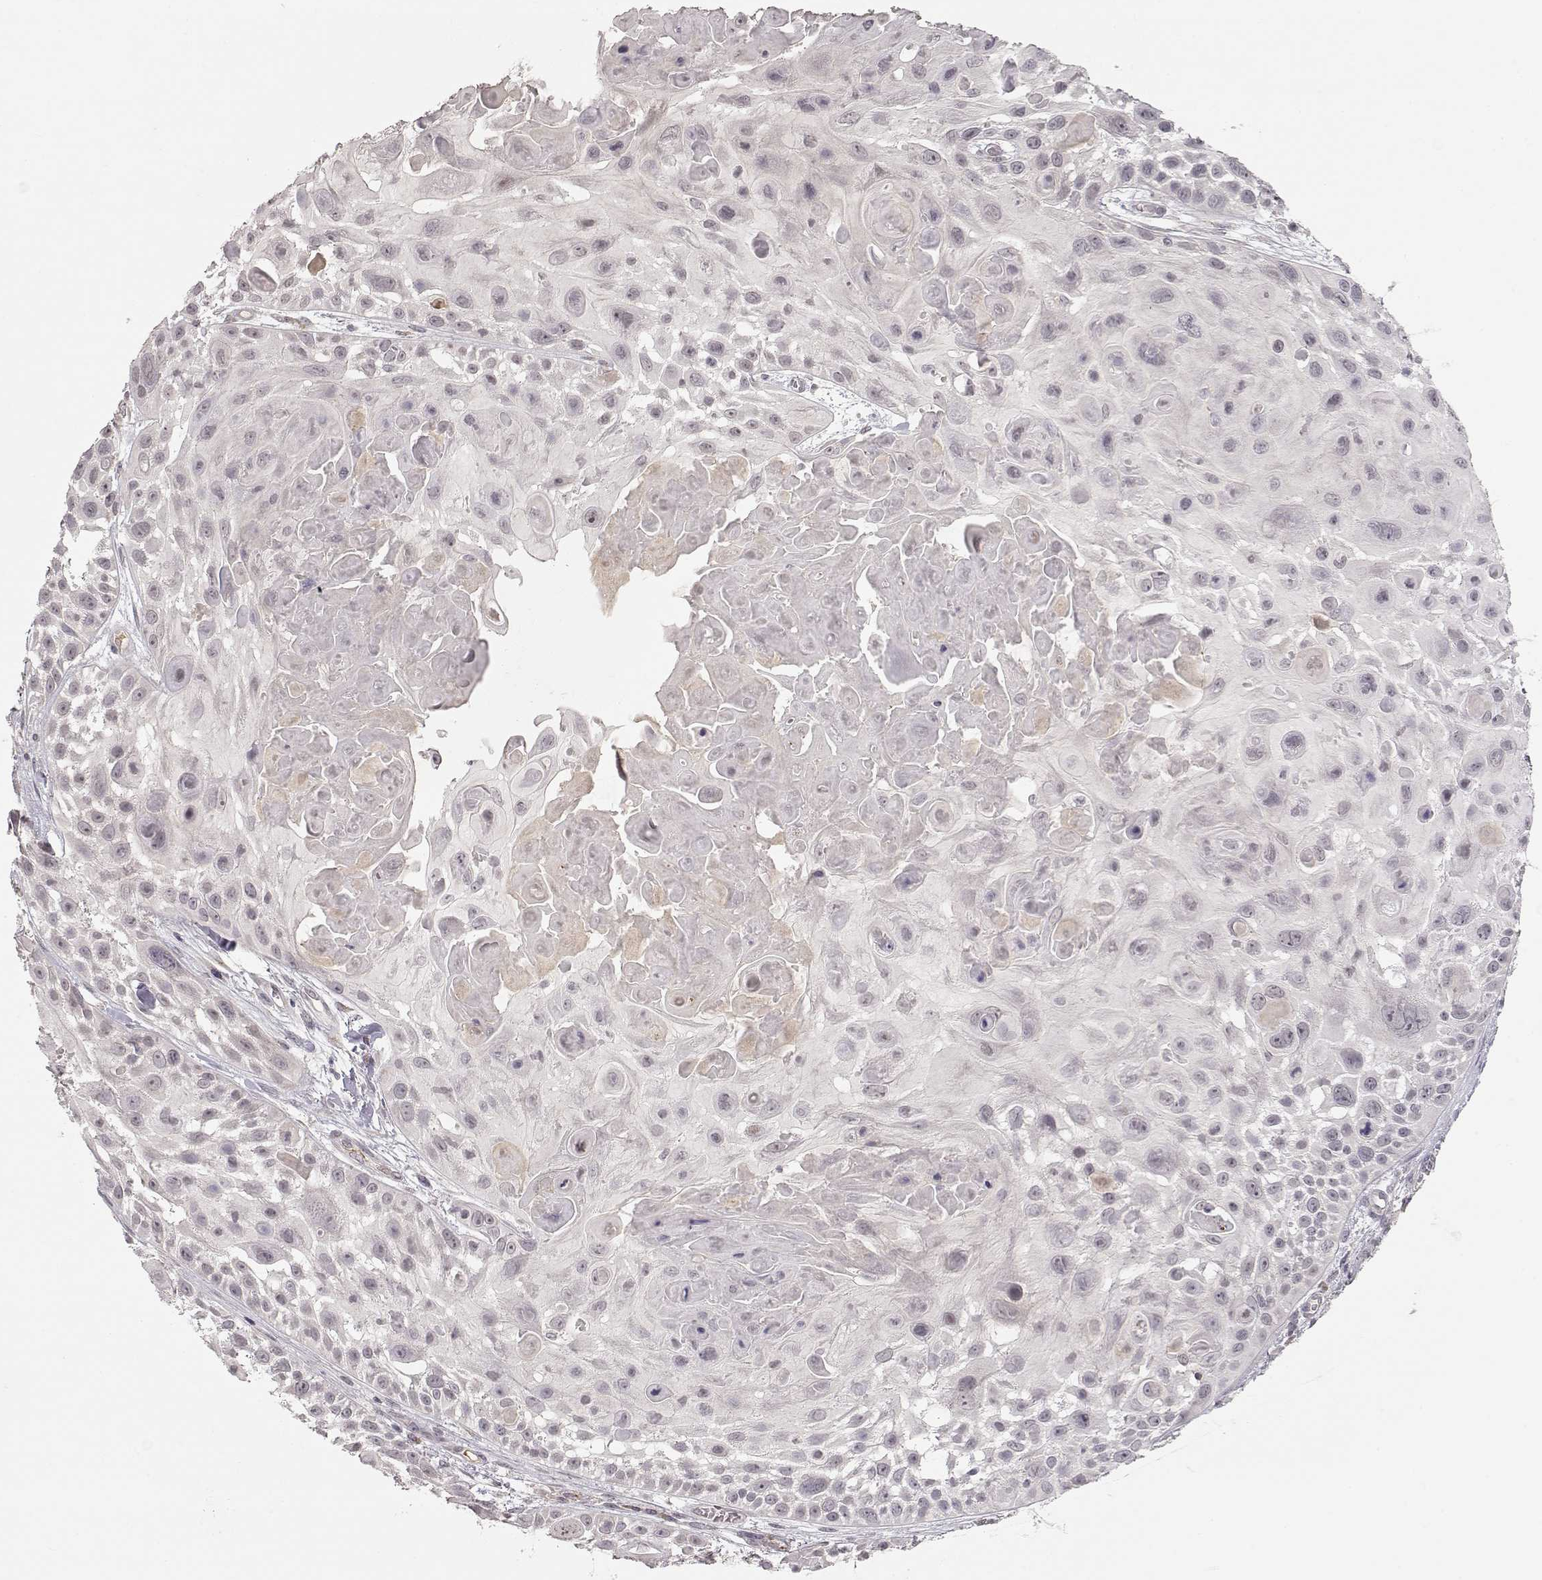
{"staining": {"intensity": "negative", "quantity": "none", "location": "none"}, "tissue": "skin cancer", "cell_type": "Tumor cells", "image_type": "cancer", "snomed": [{"axis": "morphology", "description": "Squamous cell carcinoma, NOS"}, {"axis": "topography", "description": "Skin"}, {"axis": "topography", "description": "Anal"}], "caption": "Protein analysis of skin squamous cell carcinoma shows no significant staining in tumor cells.", "gene": "PNMT", "patient": {"sex": "female", "age": 75}}